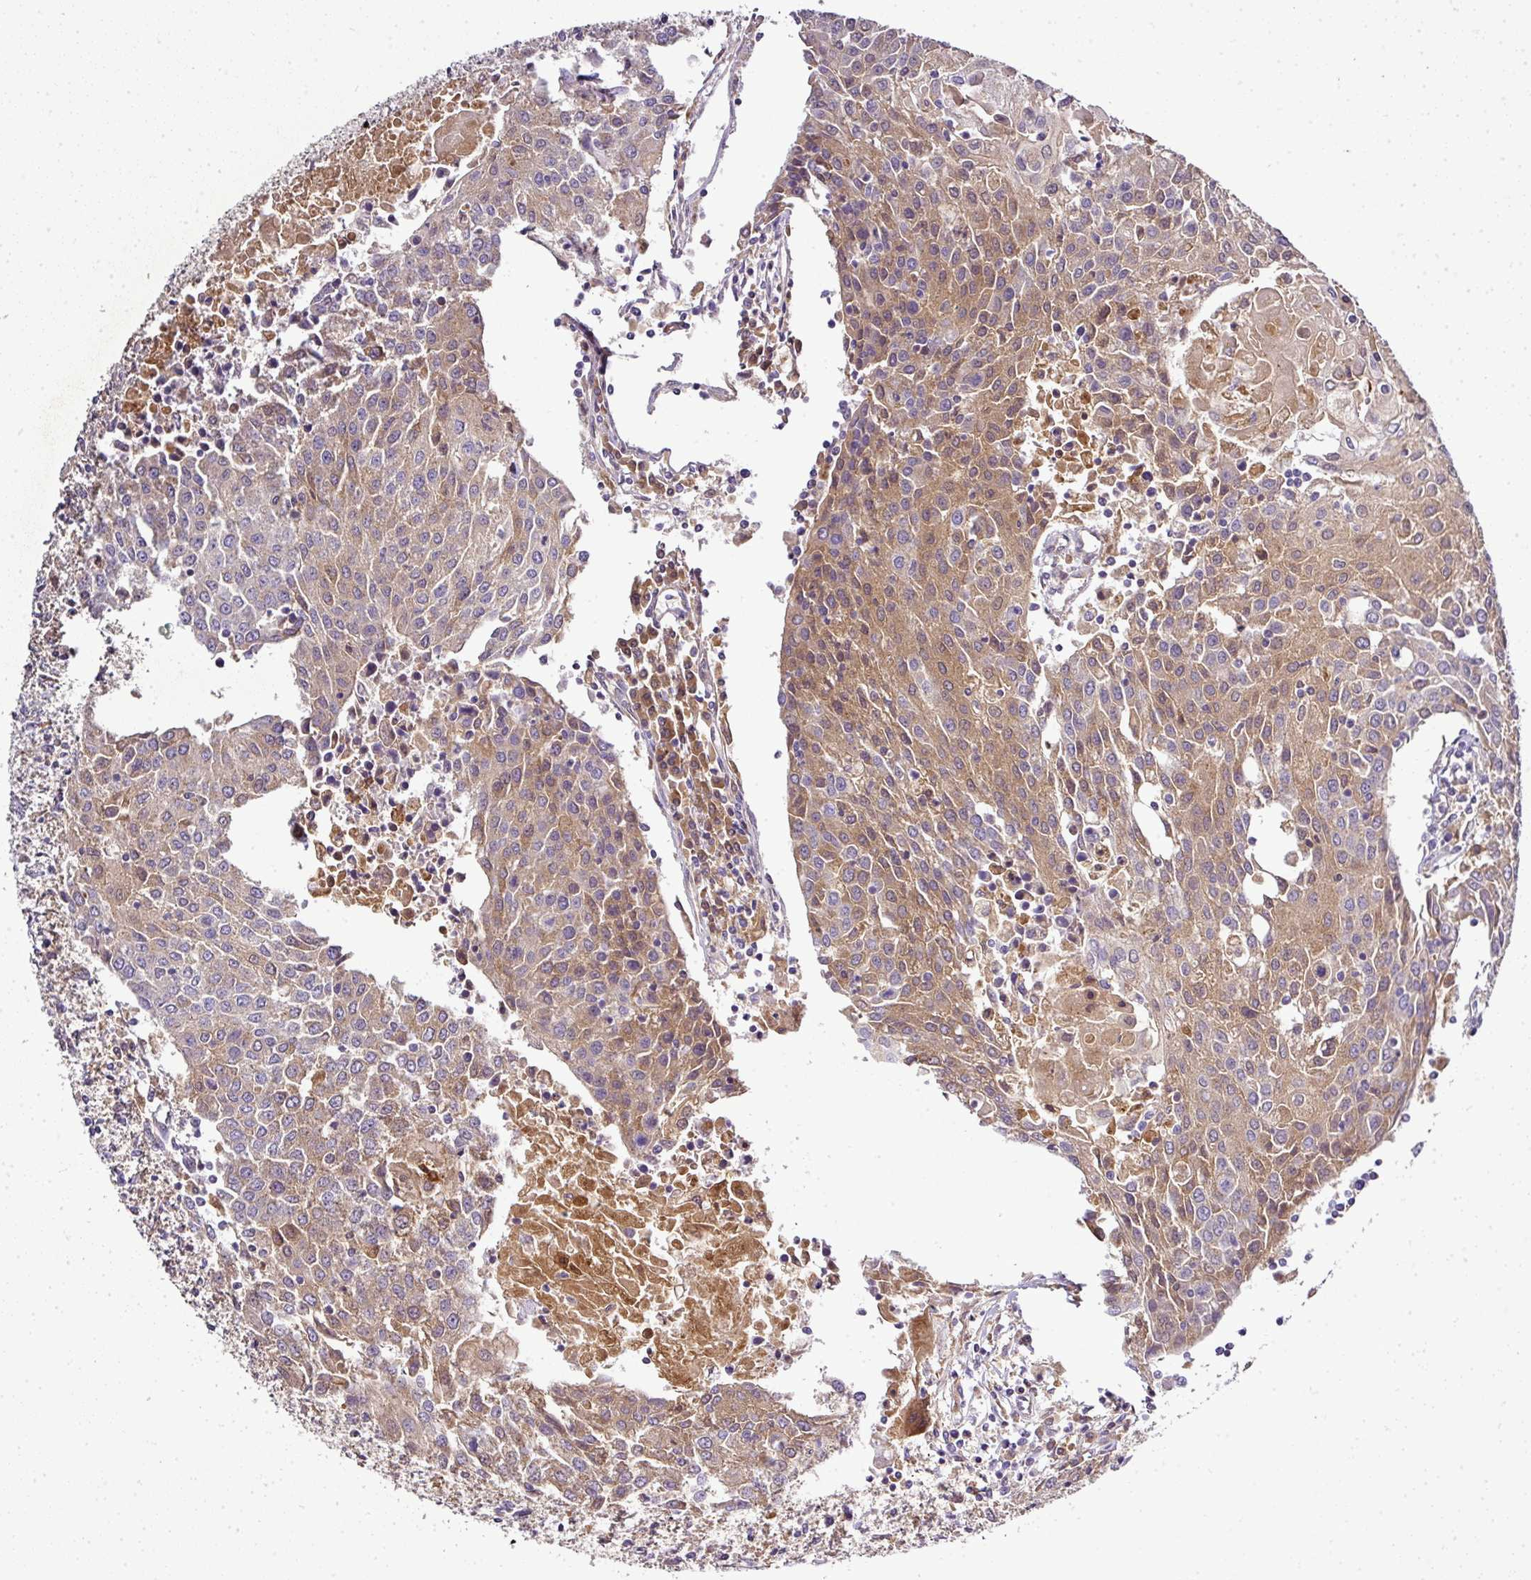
{"staining": {"intensity": "moderate", "quantity": ">75%", "location": "cytoplasmic/membranous"}, "tissue": "urothelial cancer", "cell_type": "Tumor cells", "image_type": "cancer", "snomed": [{"axis": "morphology", "description": "Urothelial carcinoma, High grade"}, {"axis": "topography", "description": "Urinary bladder"}], "caption": "There is medium levels of moderate cytoplasmic/membranous expression in tumor cells of urothelial cancer, as demonstrated by immunohistochemical staining (brown color).", "gene": "CAB39L", "patient": {"sex": "female", "age": 85}}